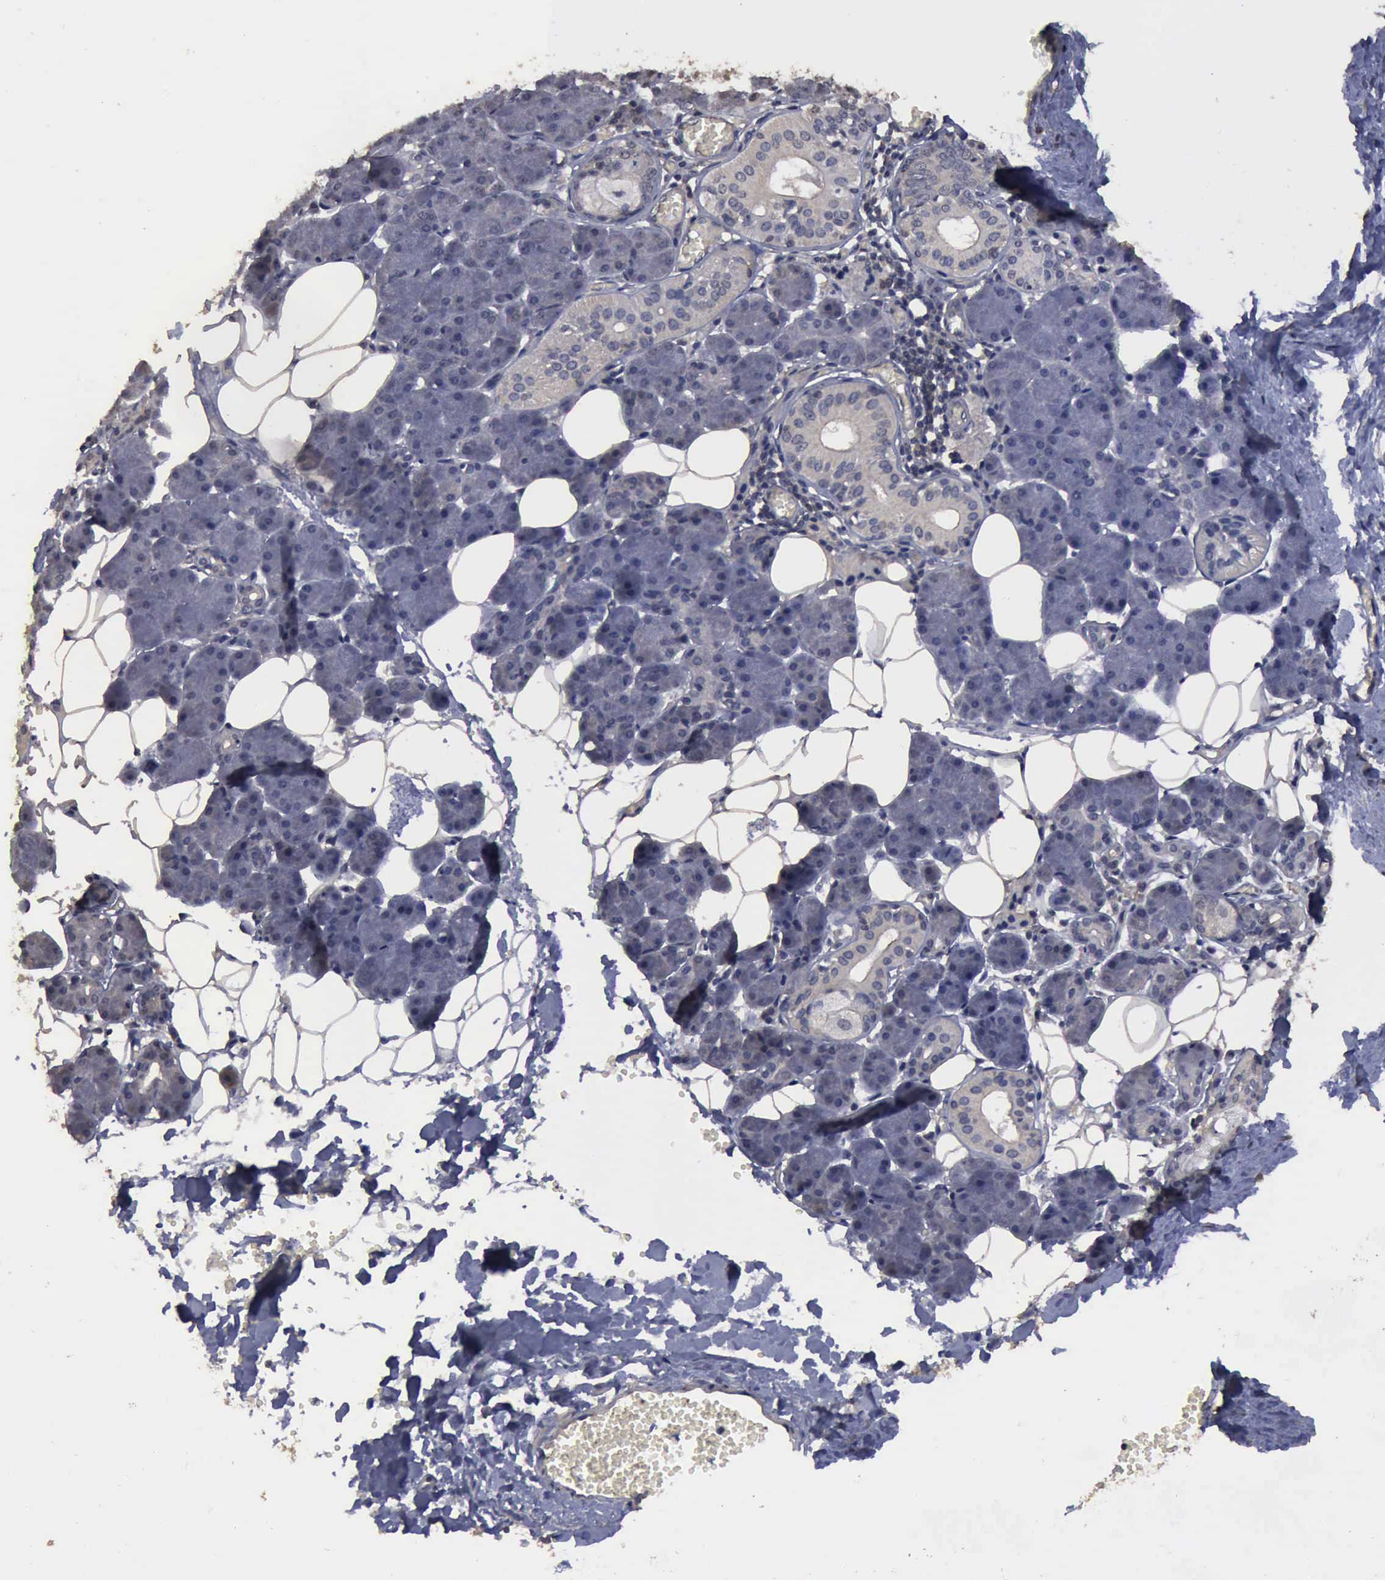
{"staining": {"intensity": "negative", "quantity": "none", "location": "none"}, "tissue": "salivary gland", "cell_type": "Glandular cells", "image_type": "normal", "snomed": [{"axis": "morphology", "description": "Normal tissue, NOS"}, {"axis": "morphology", "description": "Adenoma, NOS"}, {"axis": "topography", "description": "Salivary gland"}], "caption": "Glandular cells are negative for protein expression in normal human salivary gland. (DAB immunohistochemistry (IHC) with hematoxylin counter stain).", "gene": "CRKL", "patient": {"sex": "female", "age": 32}}